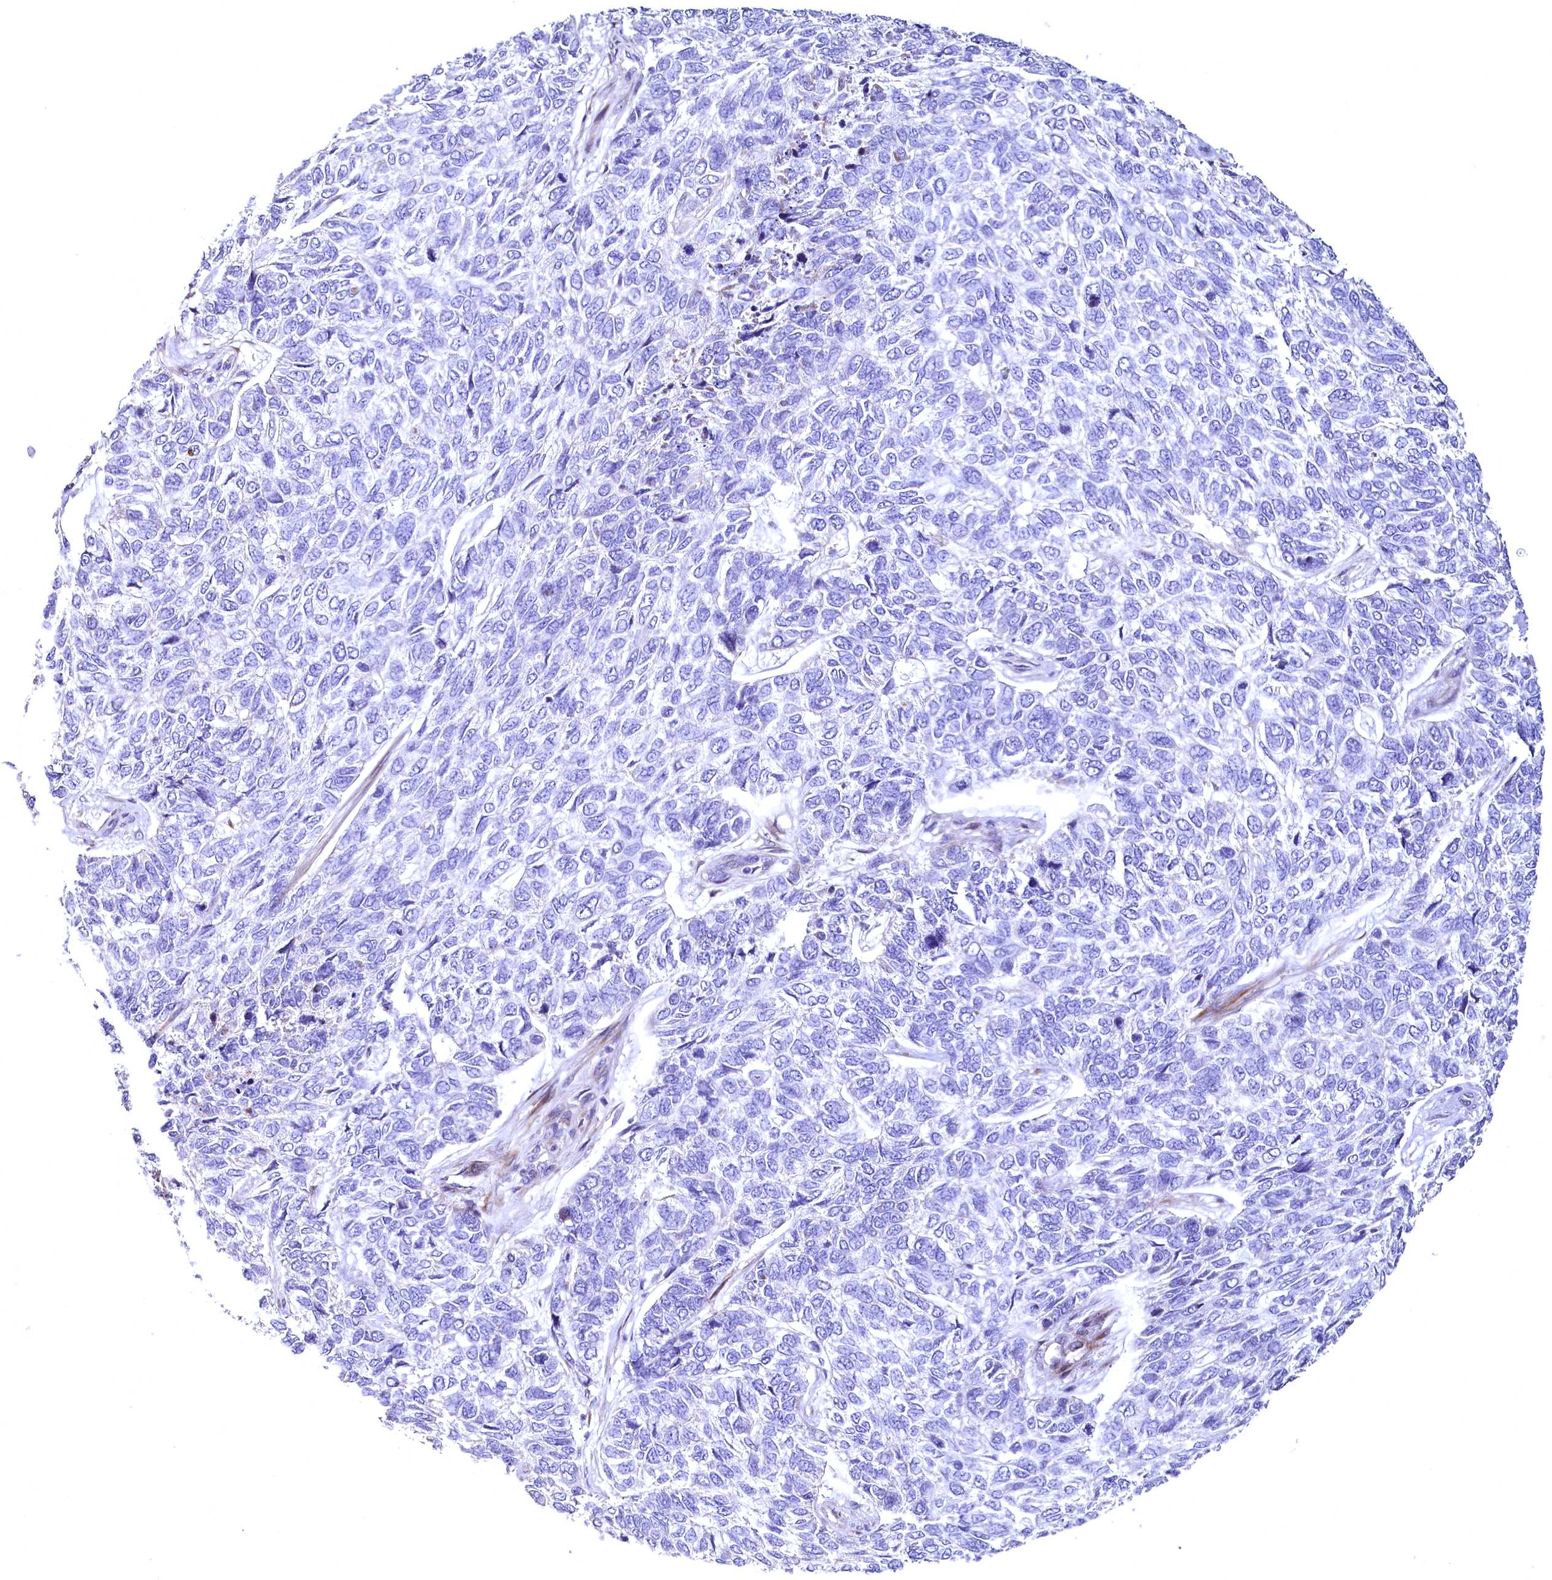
{"staining": {"intensity": "negative", "quantity": "none", "location": "none"}, "tissue": "skin cancer", "cell_type": "Tumor cells", "image_type": "cancer", "snomed": [{"axis": "morphology", "description": "Basal cell carcinoma"}, {"axis": "topography", "description": "Skin"}], "caption": "Immunohistochemistry of human skin cancer exhibits no staining in tumor cells.", "gene": "WNT8A", "patient": {"sex": "female", "age": 65}}